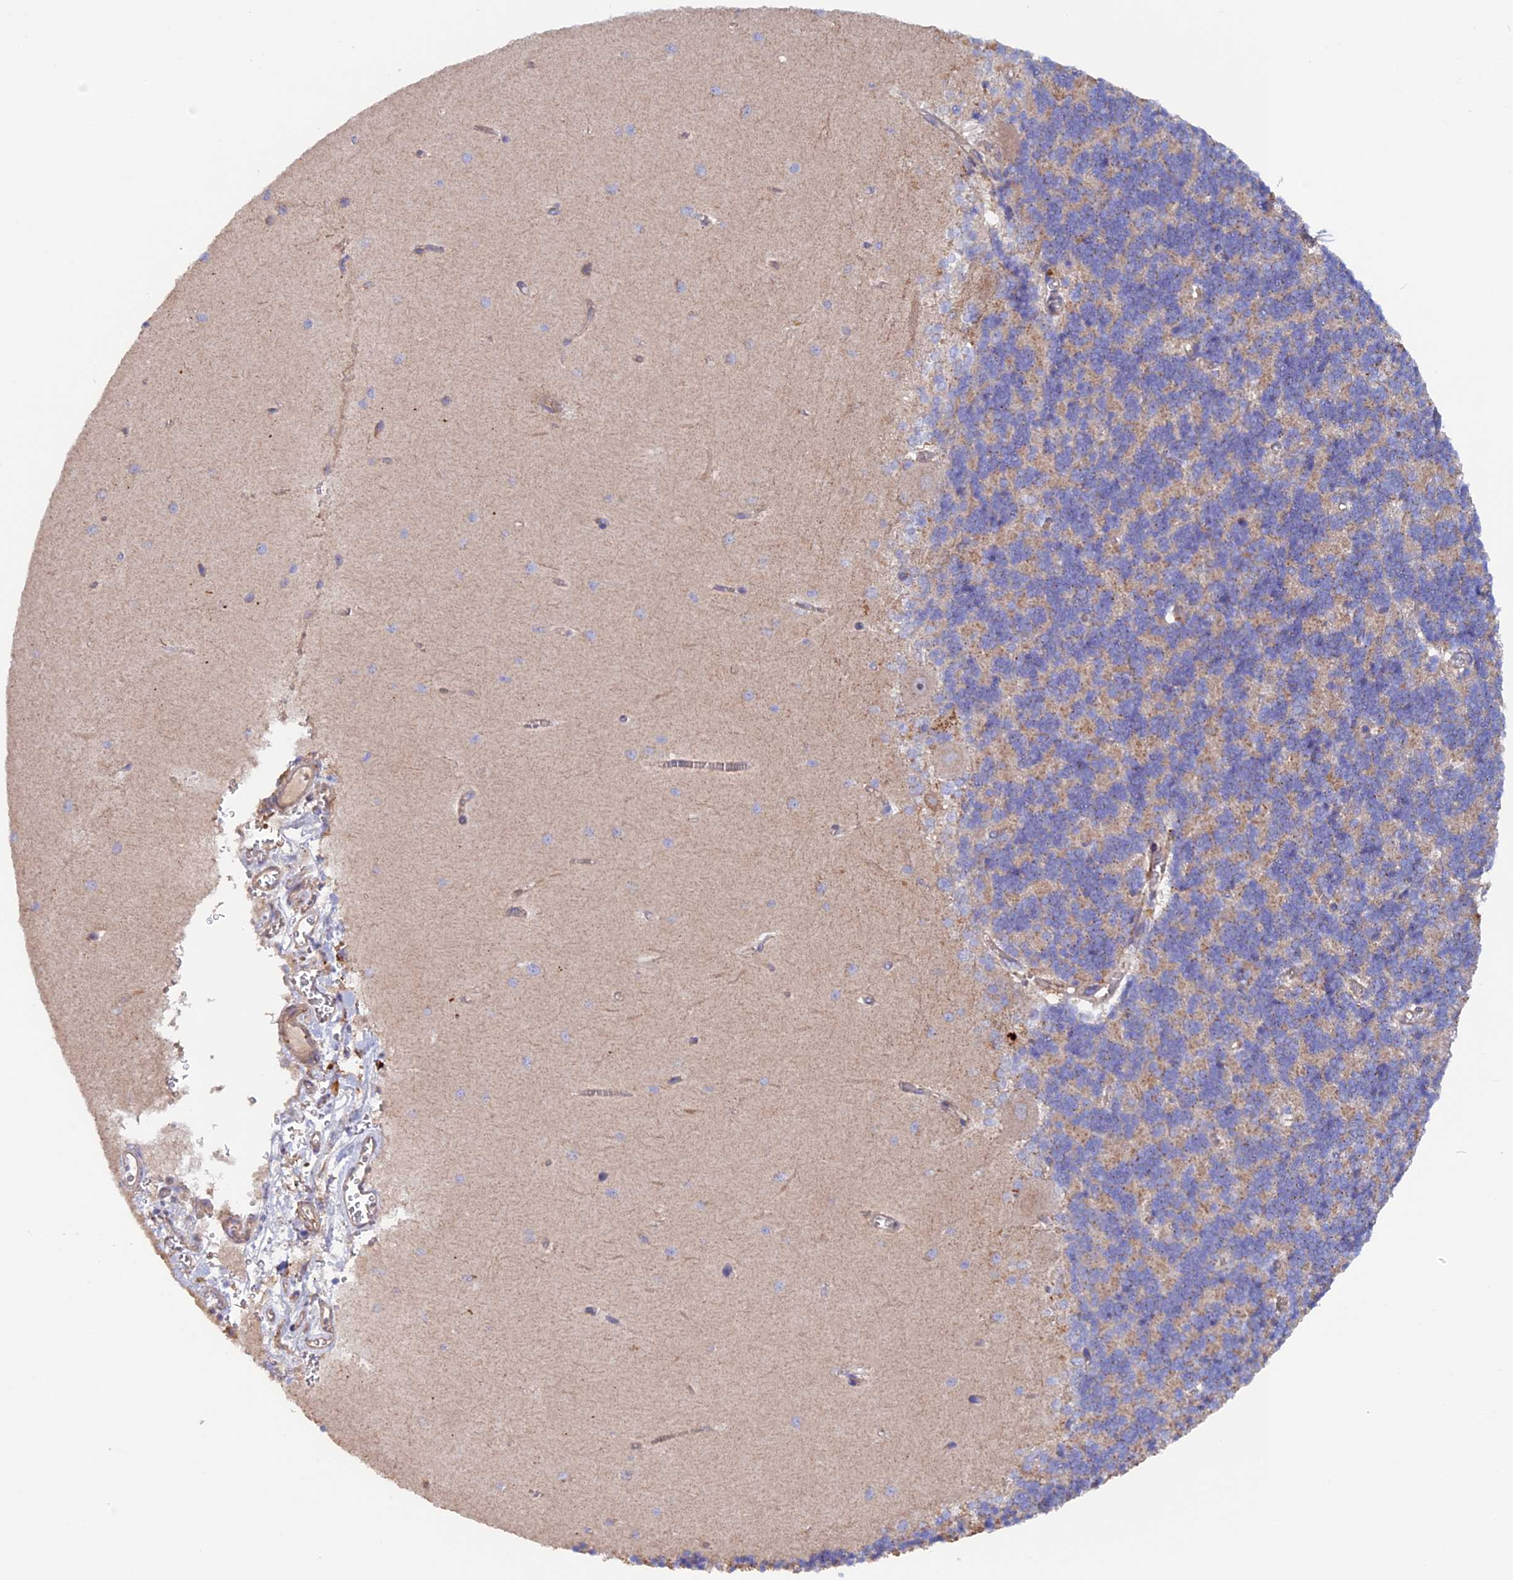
{"staining": {"intensity": "weak", "quantity": "25%-75%", "location": "cytoplasmic/membranous"}, "tissue": "cerebellum", "cell_type": "Cells in granular layer", "image_type": "normal", "snomed": [{"axis": "morphology", "description": "Normal tissue, NOS"}, {"axis": "topography", "description": "Cerebellum"}], "caption": "Protein expression analysis of unremarkable human cerebellum reveals weak cytoplasmic/membranous positivity in approximately 25%-75% of cells in granular layer. (Brightfield microscopy of DAB IHC at high magnification).", "gene": "DUS3L", "patient": {"sex": "male", "age": 37}}